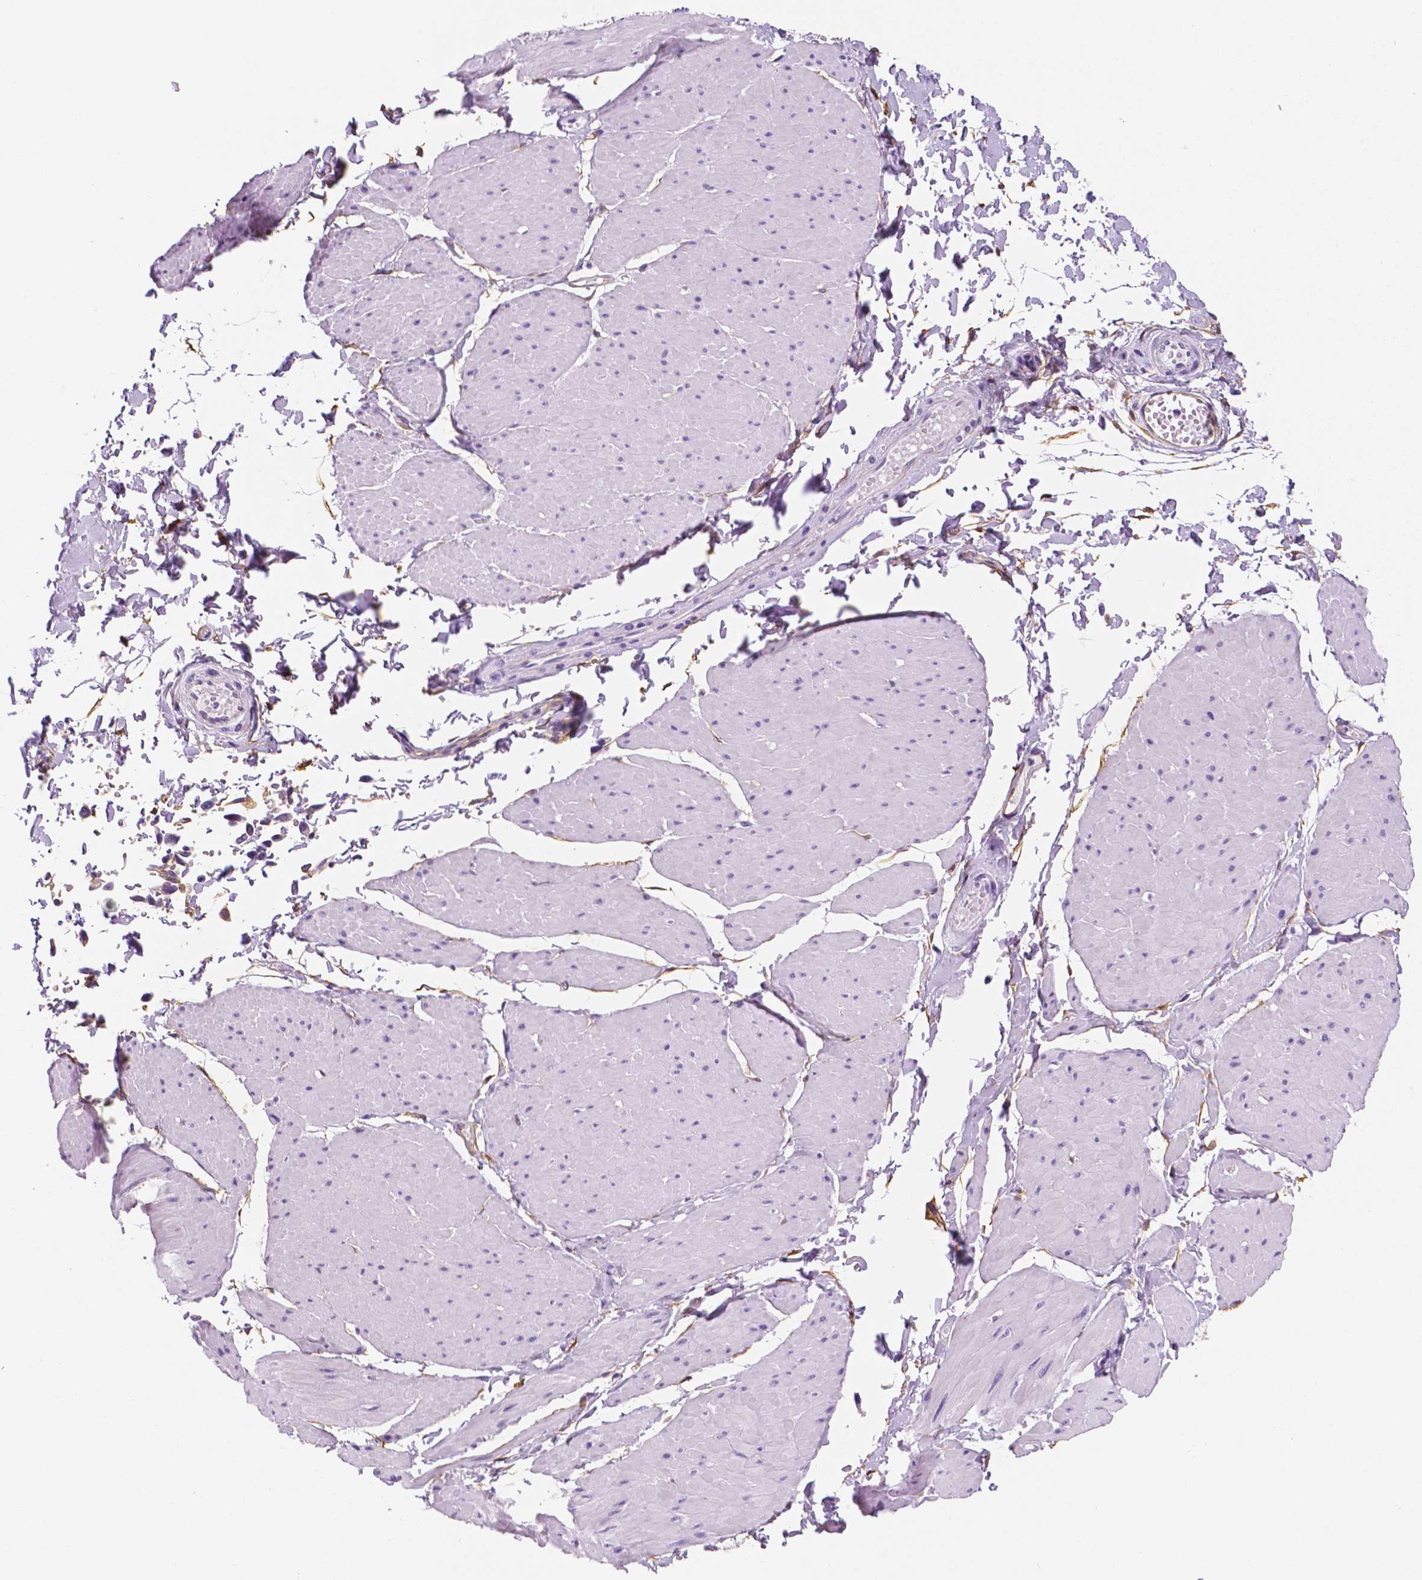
{"staining": {"intensity": "negative", "quantity": "none", "location": "none"}, "tissue": "adipose tissue", "cell_type": "Adipocytes", "image_type": "normal", "snomed": [{"axis": "morphology", "description": "Normal tissue, NOS"}, {"axis": "topography", "description": "Smooth muscle"}, {"axis": "topography", "description": "Peripheral nerve tissue"}], "caption": "Adipose tissue was stained to show a protein in brown. There is no significant positivity in adipocytes. Brightfield microscopy of IHC stained with DAB (brown) and hematoxylin (blue), captured at high magnification.", "gene": "PPL", "patient": {"sex": "male", "age": 58}}